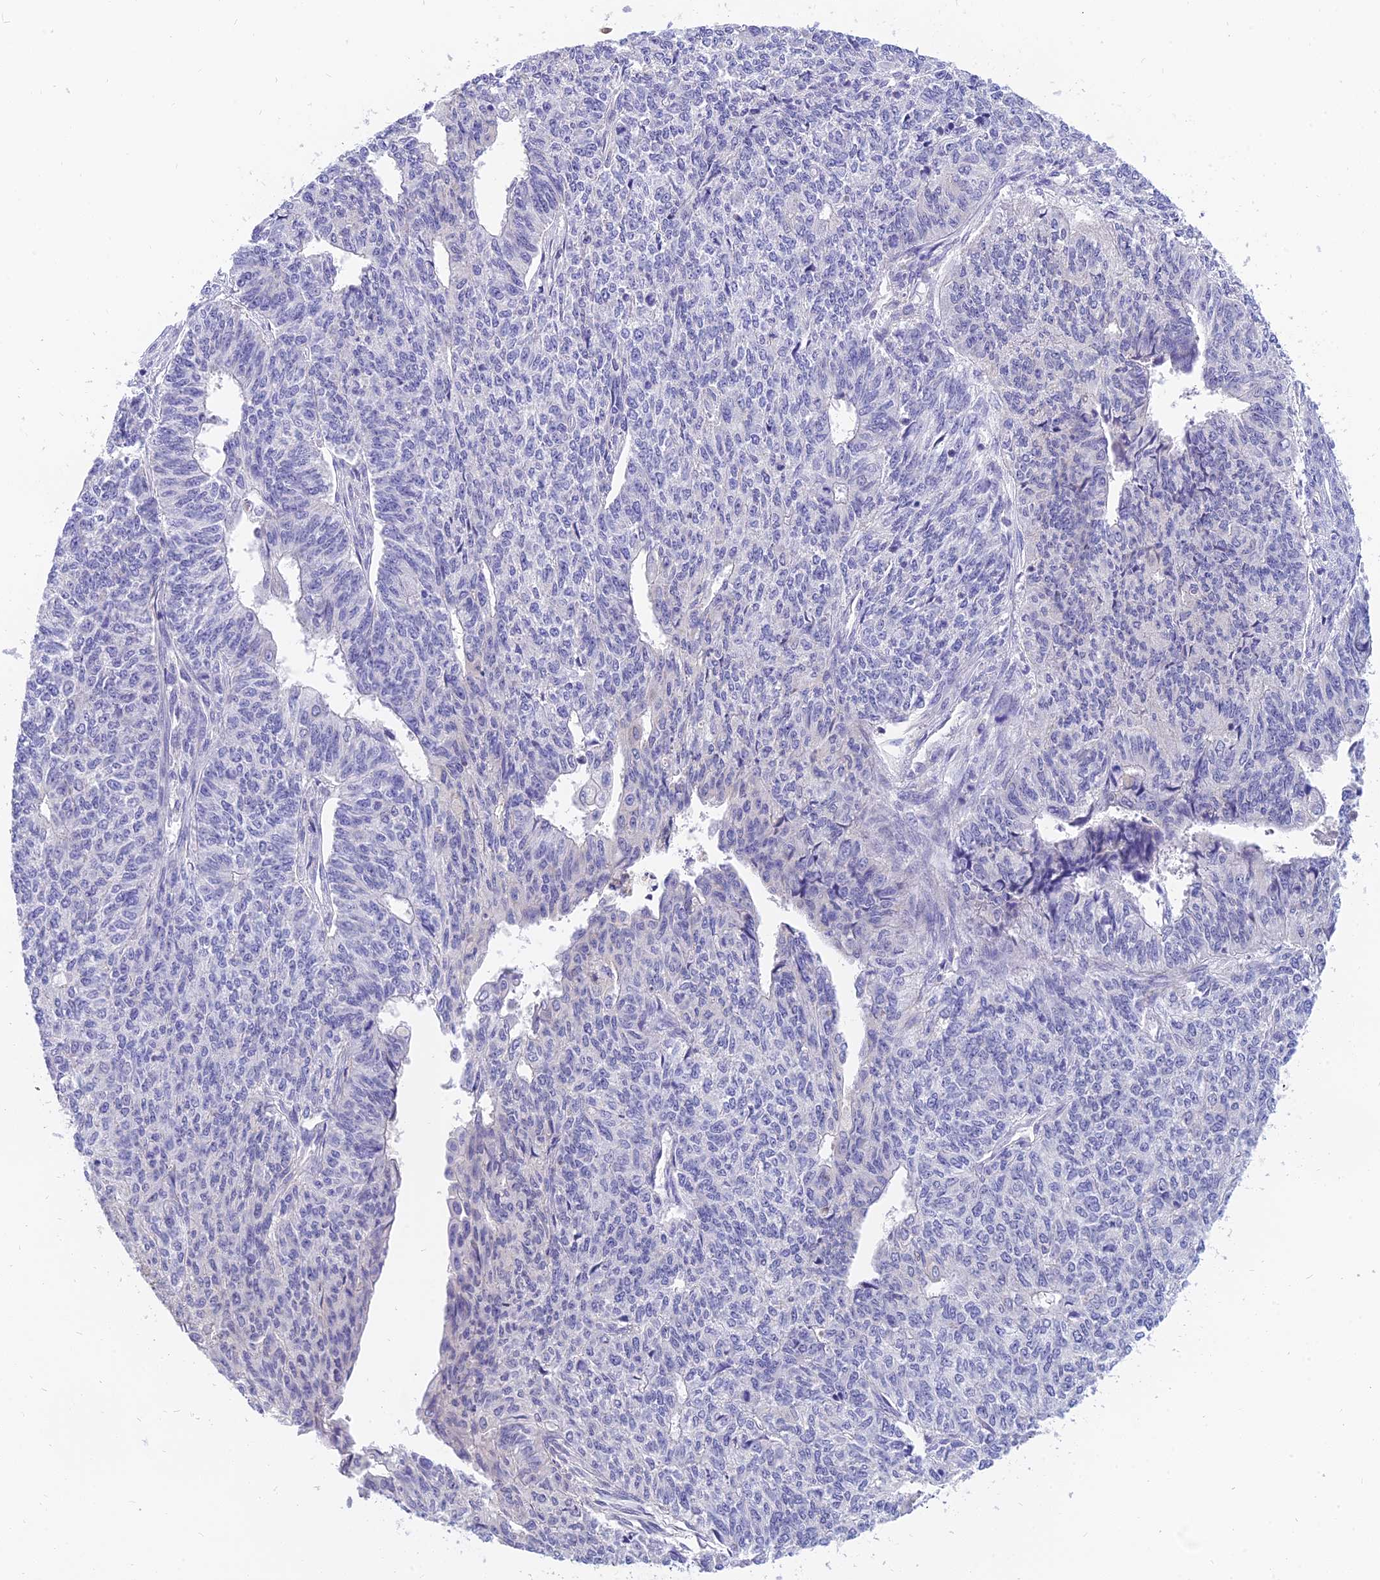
{"staining": {"intensity": "negative", "quantity": "none", "location": "none"}, "tissue": "endometrial cancer", "cell_type": "Tumor cells", "image_type": "cancer", "snomed": [{"axis": "morphology", "description": "Adenocarcinoma, NOS"}, {"axis": "topography", "description": "Endometrium"}], "caption": "Immunohistochemistry (IHC) of endometrial cancer displays no expression in tumor cells.", "gene": "TMEM161B", "patient": {"sex": "female", "age": 32}}